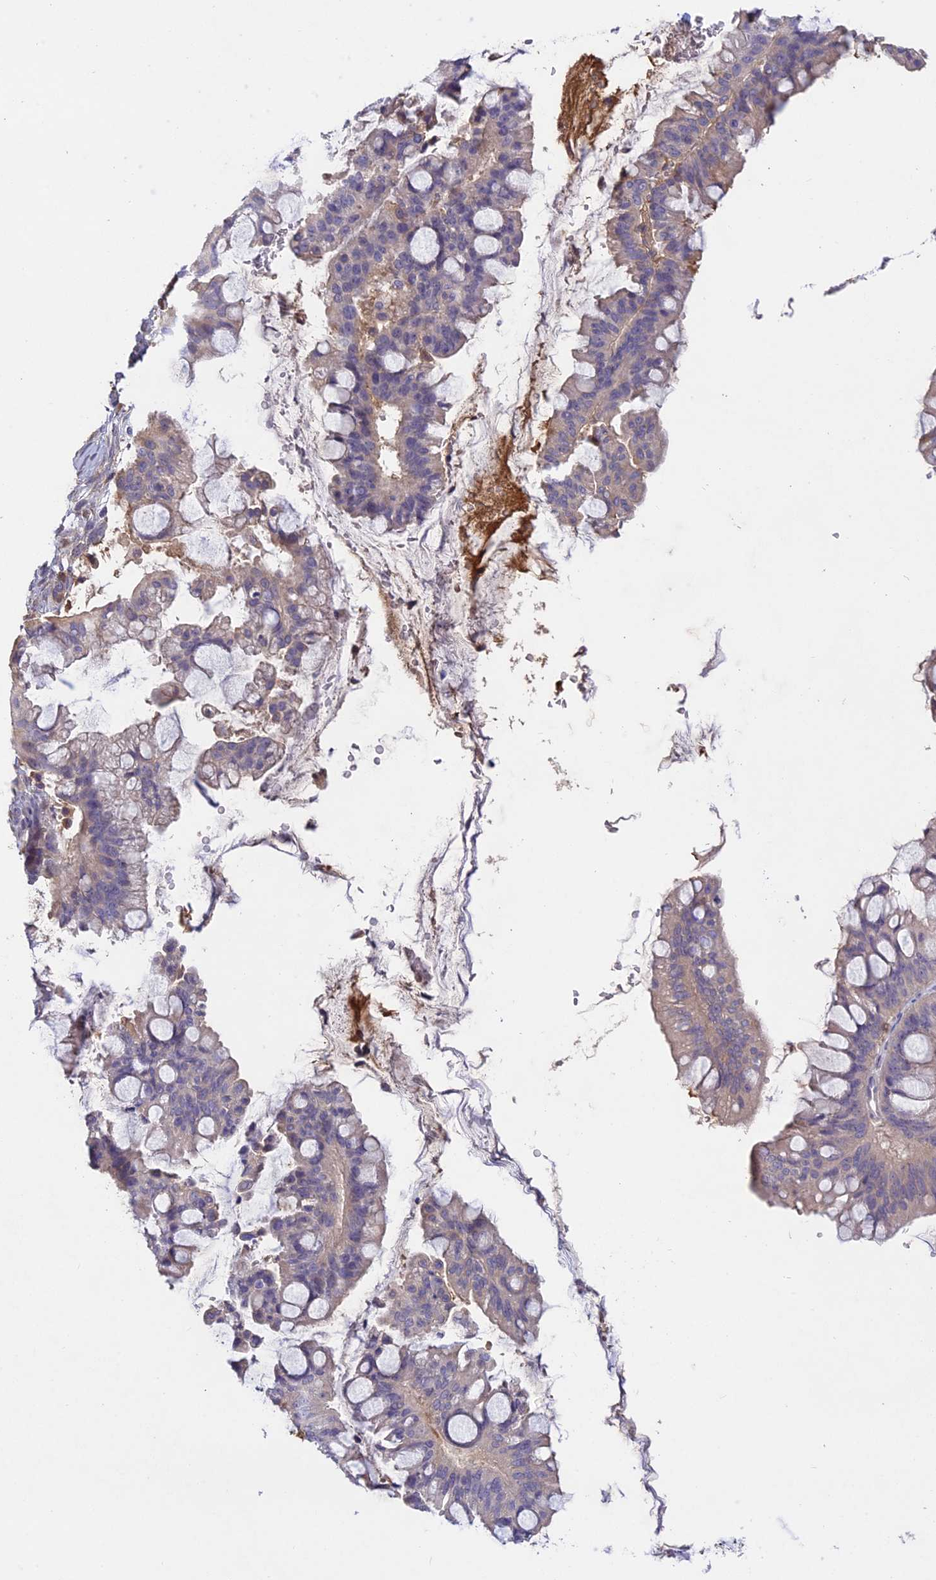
{"staining": {"intensity": "negative", "quantity": "none", "location": "none"}, "tissue": "ovarian cancer", "cell_type": "Tumor cells", "image_type": "cancer", "snomed": [{"axis": "morphology", "description": "Cystadenocarcinoma, mucinous, NOS"}, {"axis": "topography", "description": "Ovary"}], "caption": "IHC photomicrograph of human ovarian cancer (mucinous cystadenocarcinoma) stained for a protein (brown), which shows no staining in tumor cells.", "gene": "ADO", "patient": {"sex": "female", "age": 73}}